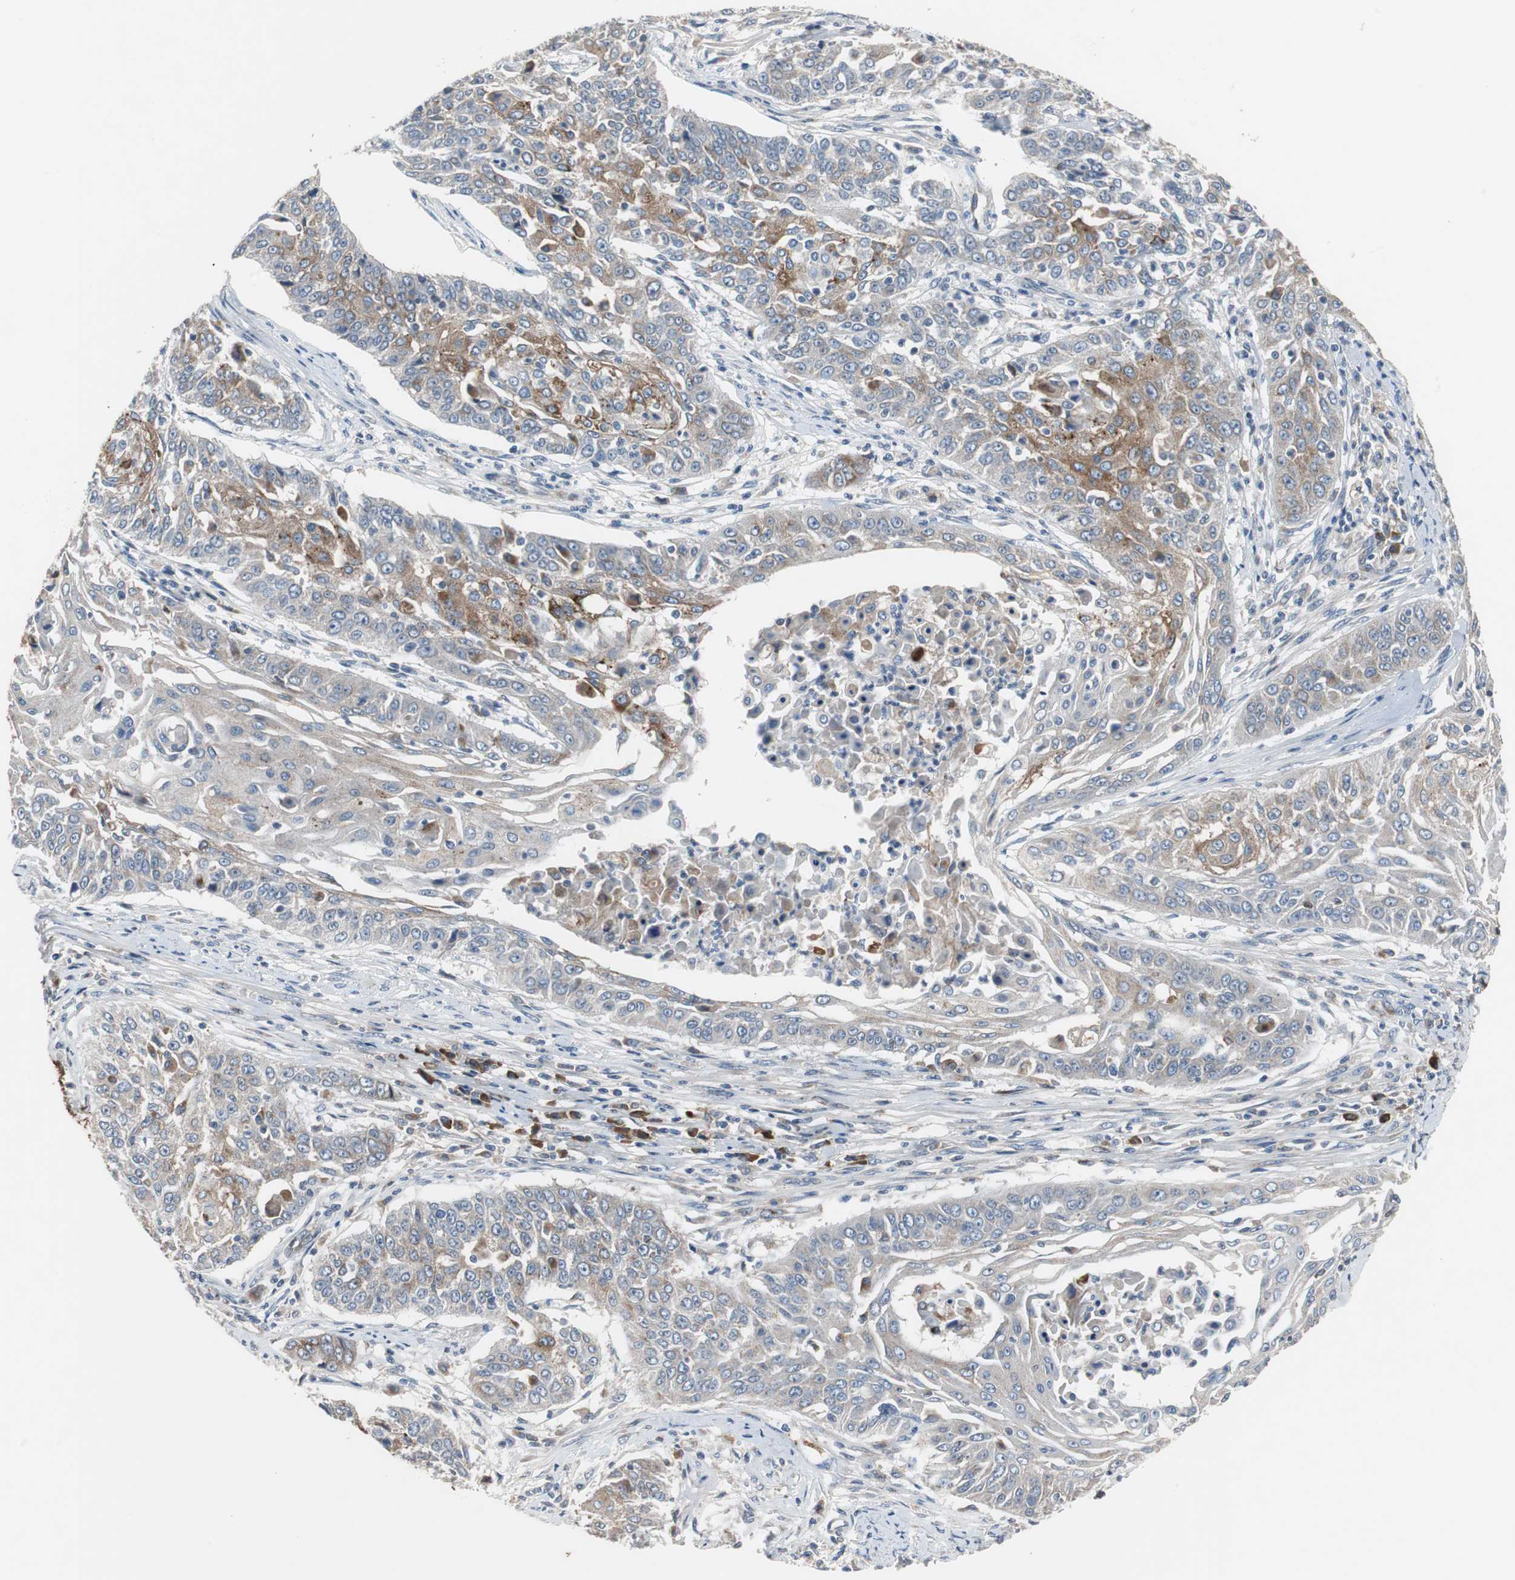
{"staining": {"intensity": "moderate", "quantity": "<25%", "location": "cytoplasmic/membranous"}, "tissue": "cervical cancer", "cell_type": "Tumor cells", "image_type": "cancer", "snomed": [{"axis": "morphology", "description": "Squamous cell carcinoma, NOS"}, {"axis": "topography", "description": "Cervix"}], "caption": "A histopathology image of cervical cancer stained for a protein displays moderate cytoplasmic/membranous brown staining in tumor cells.", "gene": "SORT1", "patient": {"sex": "female", "age": 33}}